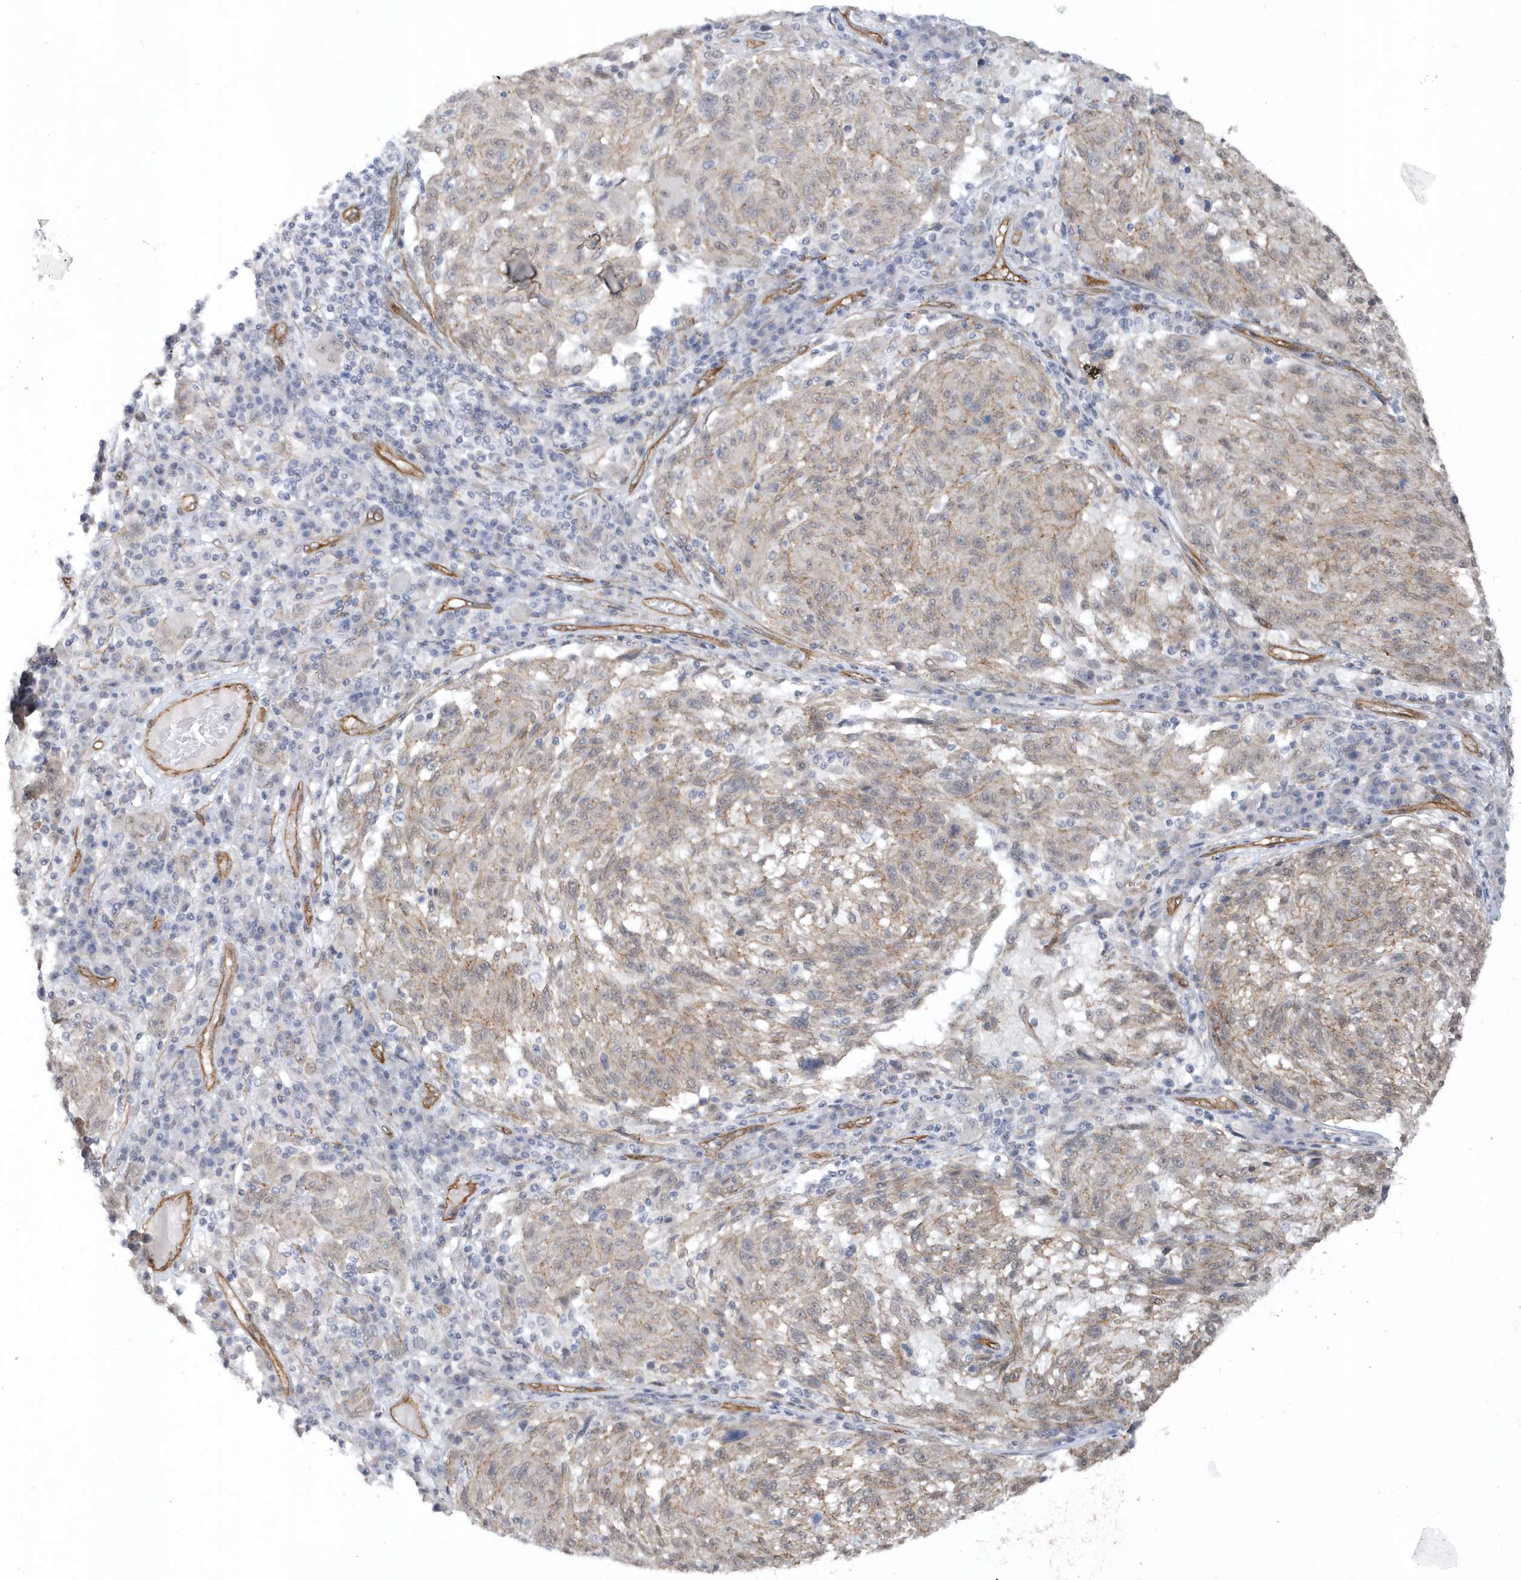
{"staining": {"intensity": "negative", "quantity": "none", "location": "none"}, "tissue": "melanoma", "cell_type": "Tumor cells", "image_type": "cancer", "snomed": [{"axis": "morphology", "description": "Malignant melanoma, NOS"}, {"axis": "topography", "description": "Skin"}], "caption": "A histopathology image of malignant melanoma stained for a protein reveals no brown staining in tumor cells.", "gene": "RAI14", "patient": {"sex": "male", "age": 53}}